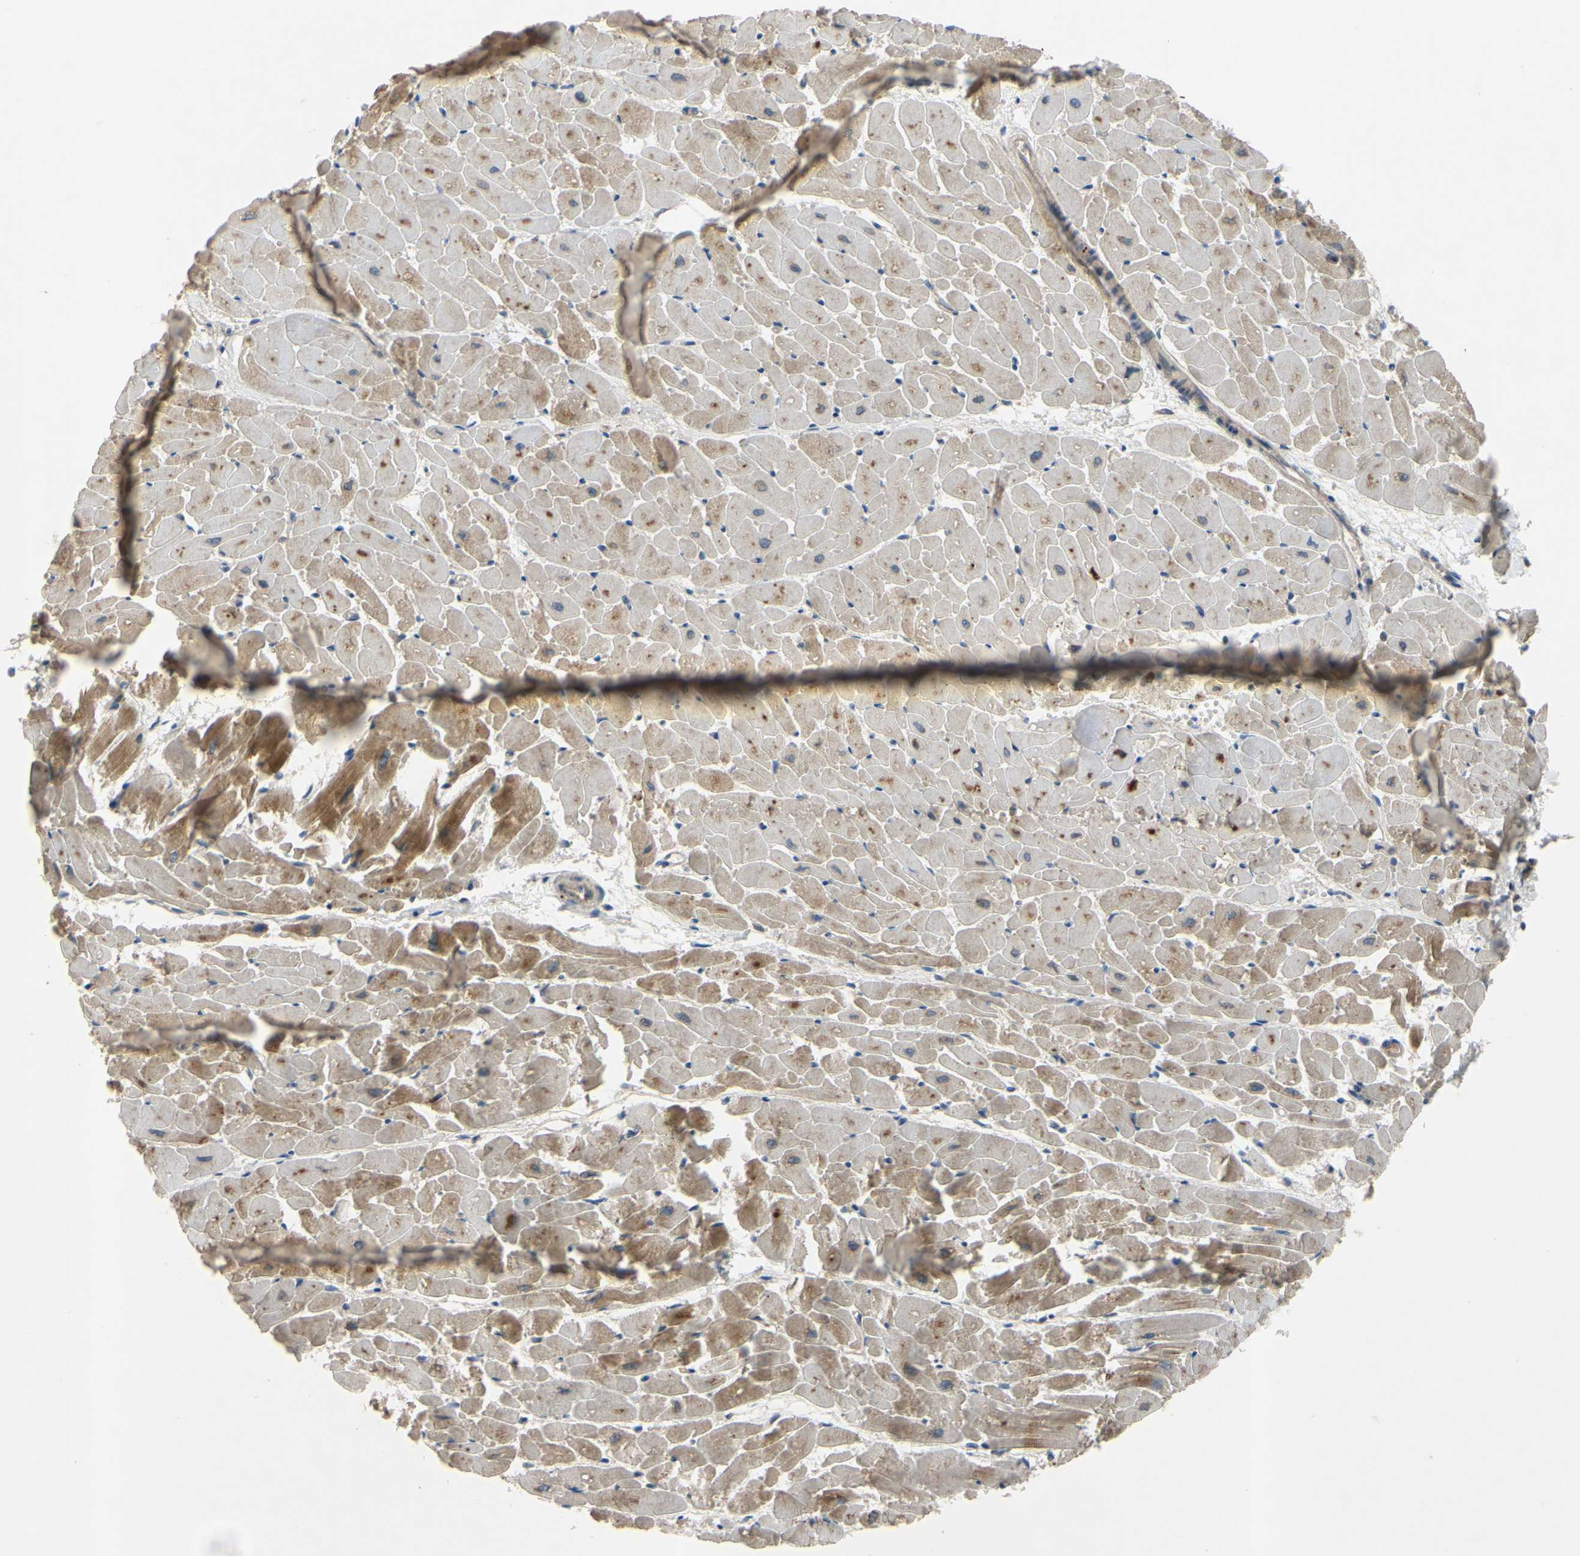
{"staining": {"intensity": "moderate", "quantity": "25%-75%", "location": "cytoplasmic/membranous"}, "tissue": "heart muscle", "cell_type": "Cardiomyocytes", "image_type": "normal", "snomed": [{"axis": "morphology", "description": "Normal tissue, NOS"}, {"axis": "topography", "description": "Heart"}], "caption": "Approximately 25%-75% of cardiomyocytes in benign human heart muscle show moderate cytoplasmic/membranous protein positivity as visualized by brown immunohistochemical staining.", "gene": "XIAP", "patient": {"sex": "female", "age": 19}}